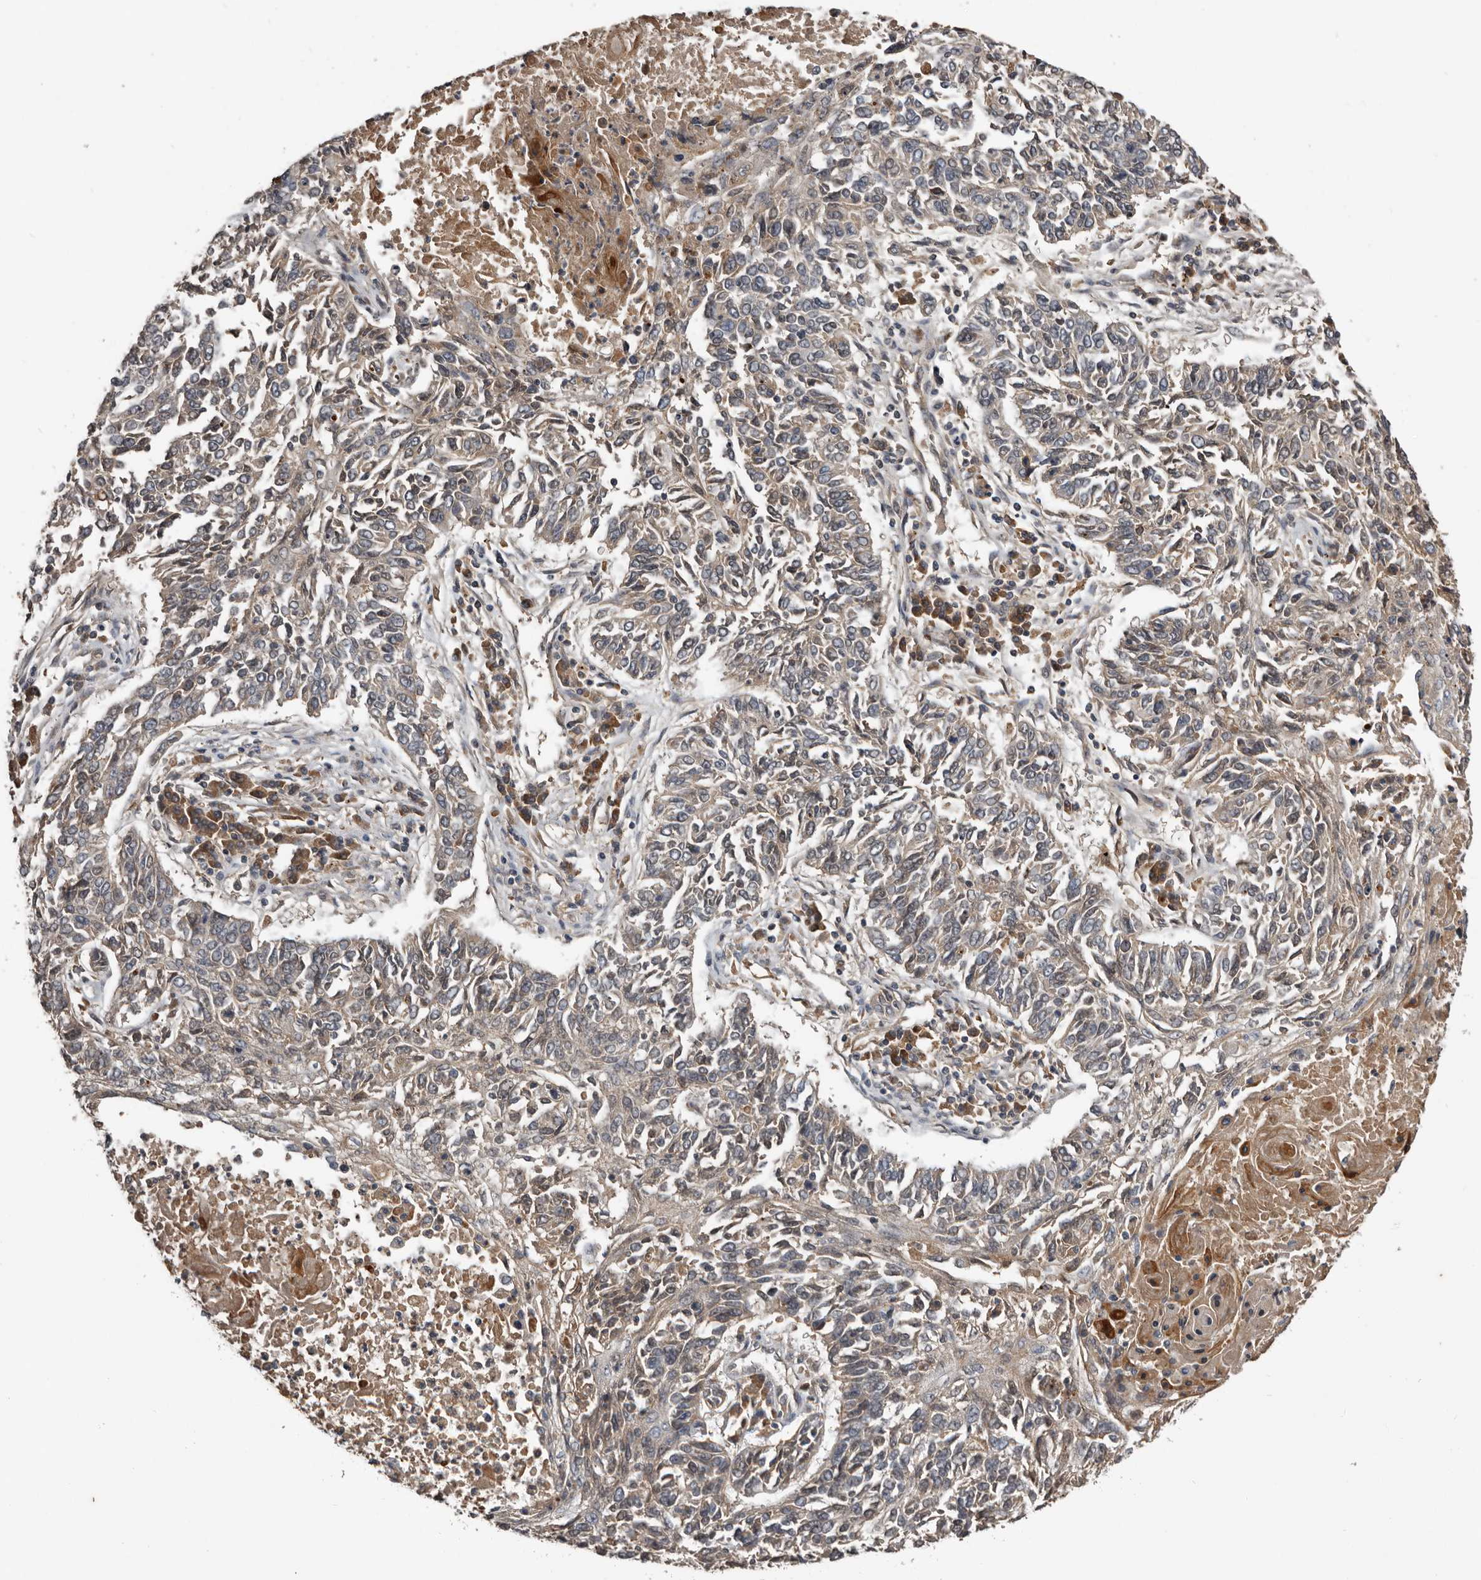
{"staining": {"intensity": "weak", "quantity": ">75%", "location": "cytoplasmic/membranous"}, "tissue": "lung cancer", "cell_type": "Tumor cells", "image_type": "cancer", "snomed": [{"axis": "morphology", "description": "Normal tissue, NOS"}, {"axis": "morphology", "description": "Squamous cell carcinoma, NOS"}, {"axis": "topography", "description": "Cartilage tissue"}, {"axis": "topography", "description": "Bronchus"}, {"axis": "topography", "description": "Lung"}], "caption": "A high-resolution photomicrograph shows immunohistochemistry staining of squamous cell carcinoma (lung), which shows weak cytoplasmic/membranous expression in about >75% of tumor cells.", "gene": "NMUR1", "patient": {"sex": "female", "age": 49}}